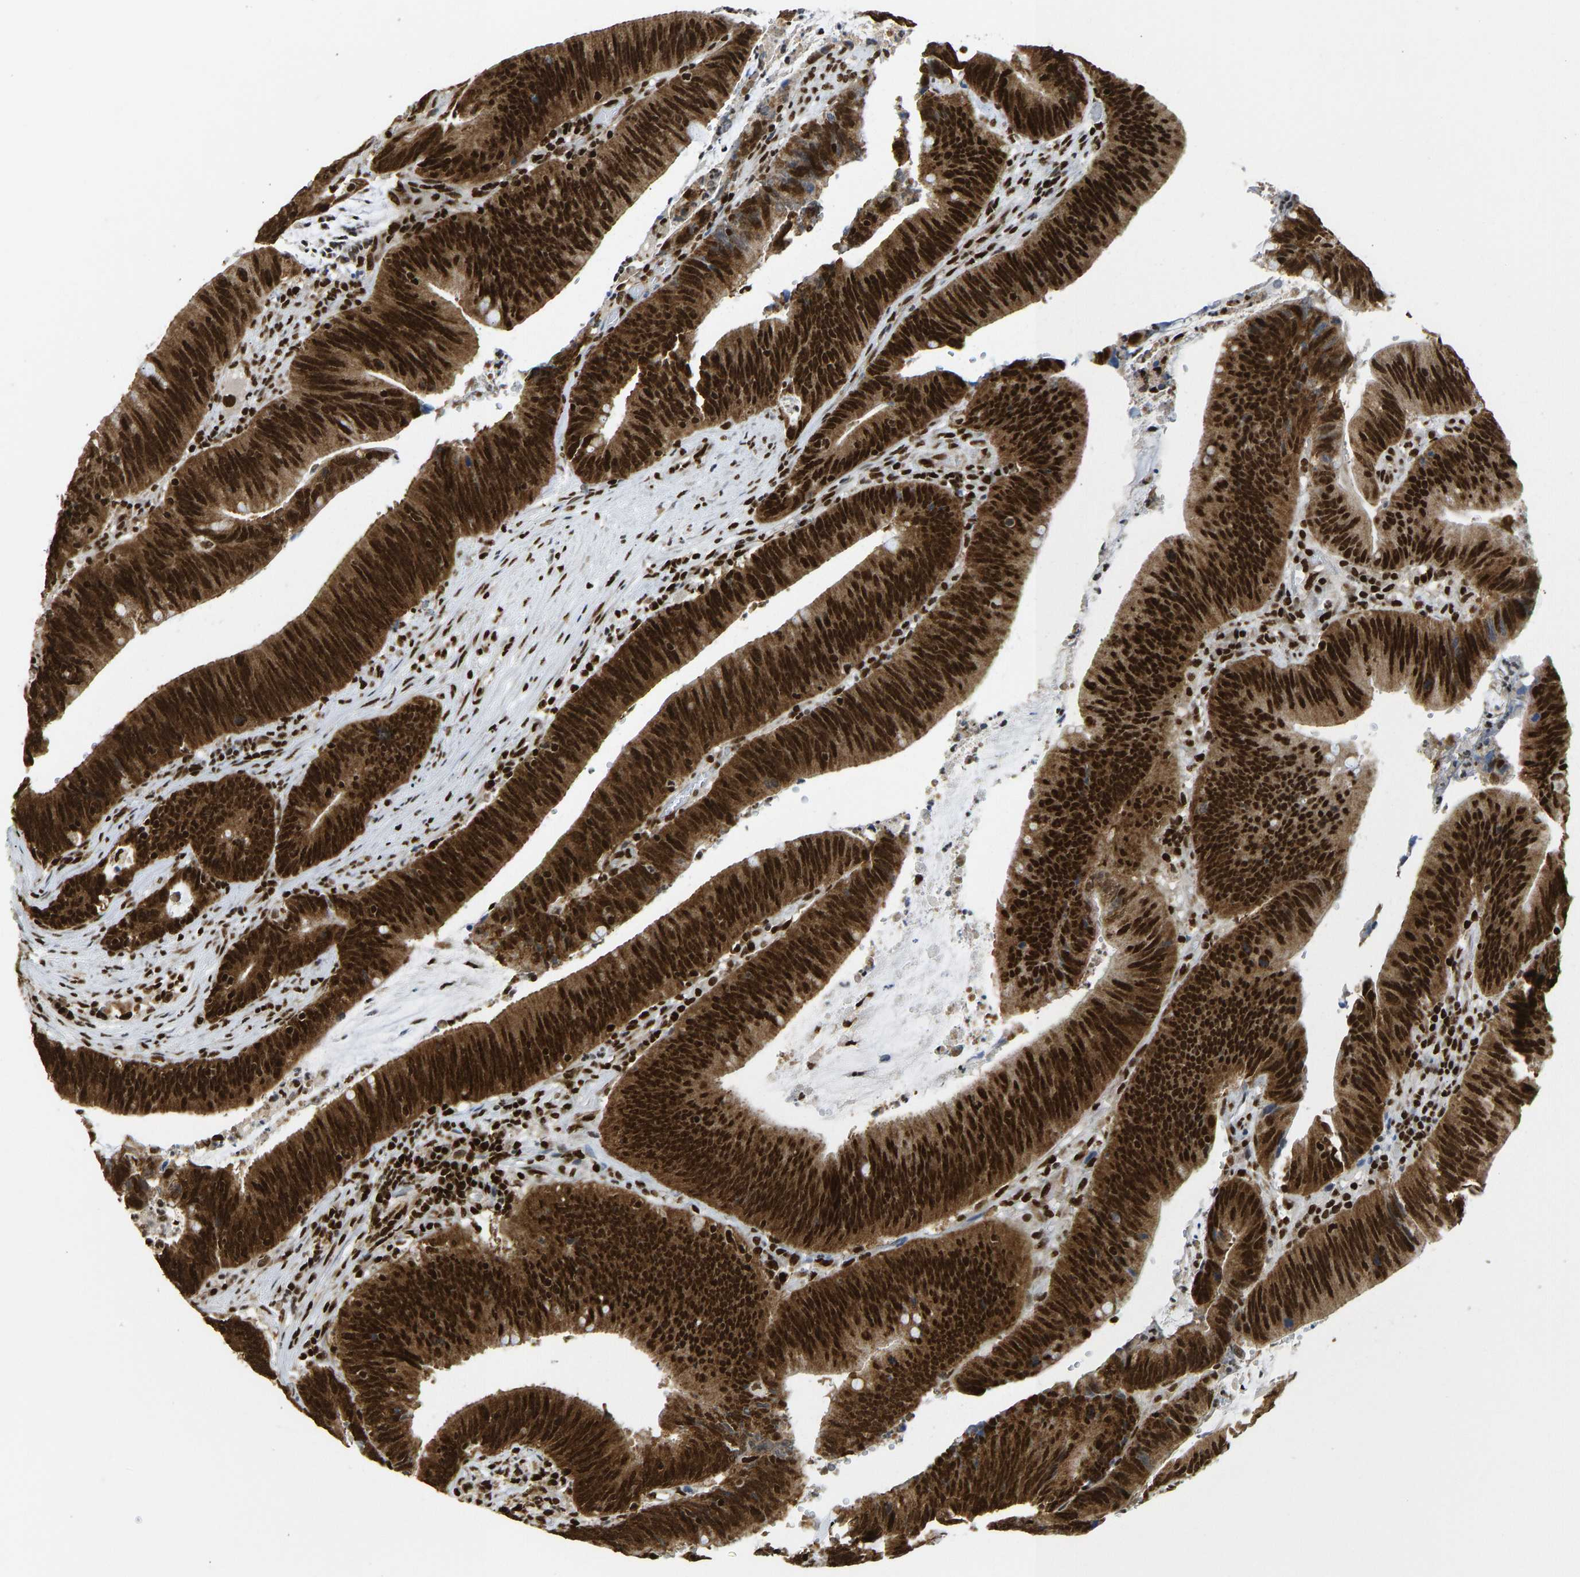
{"staining": {"intensity": "strong", "quantity": ">75%", "location": "cytoplasmic/membranous,nuclear"}, "tissue": "colorectal cancer", "cell_type": "Tumor cells", "image_type": "cancer", "snomed": [{"axis": "morphology", "description": "Normal tissue, NOS"}, {"axis": "morphology", "description": "Adenocarcinoma, NOS"}, {"axis": "topography", "description": "Rectum"}], "caption": "Immunohistochemistry staining of colorectal cancer, which shows high levels of strong cytoplasmic/membranous and nuclear staining in about >75% of tumor cells indicating strong cytoplasmic/membranous and nuclear protein positivity. The staining was performed using DAB (brown) for protein detection and nuclei were counterstained in hematoxylin (blue).", "gene": "ZSCAN20", "patient": {"sex": "female", "age": 66}}